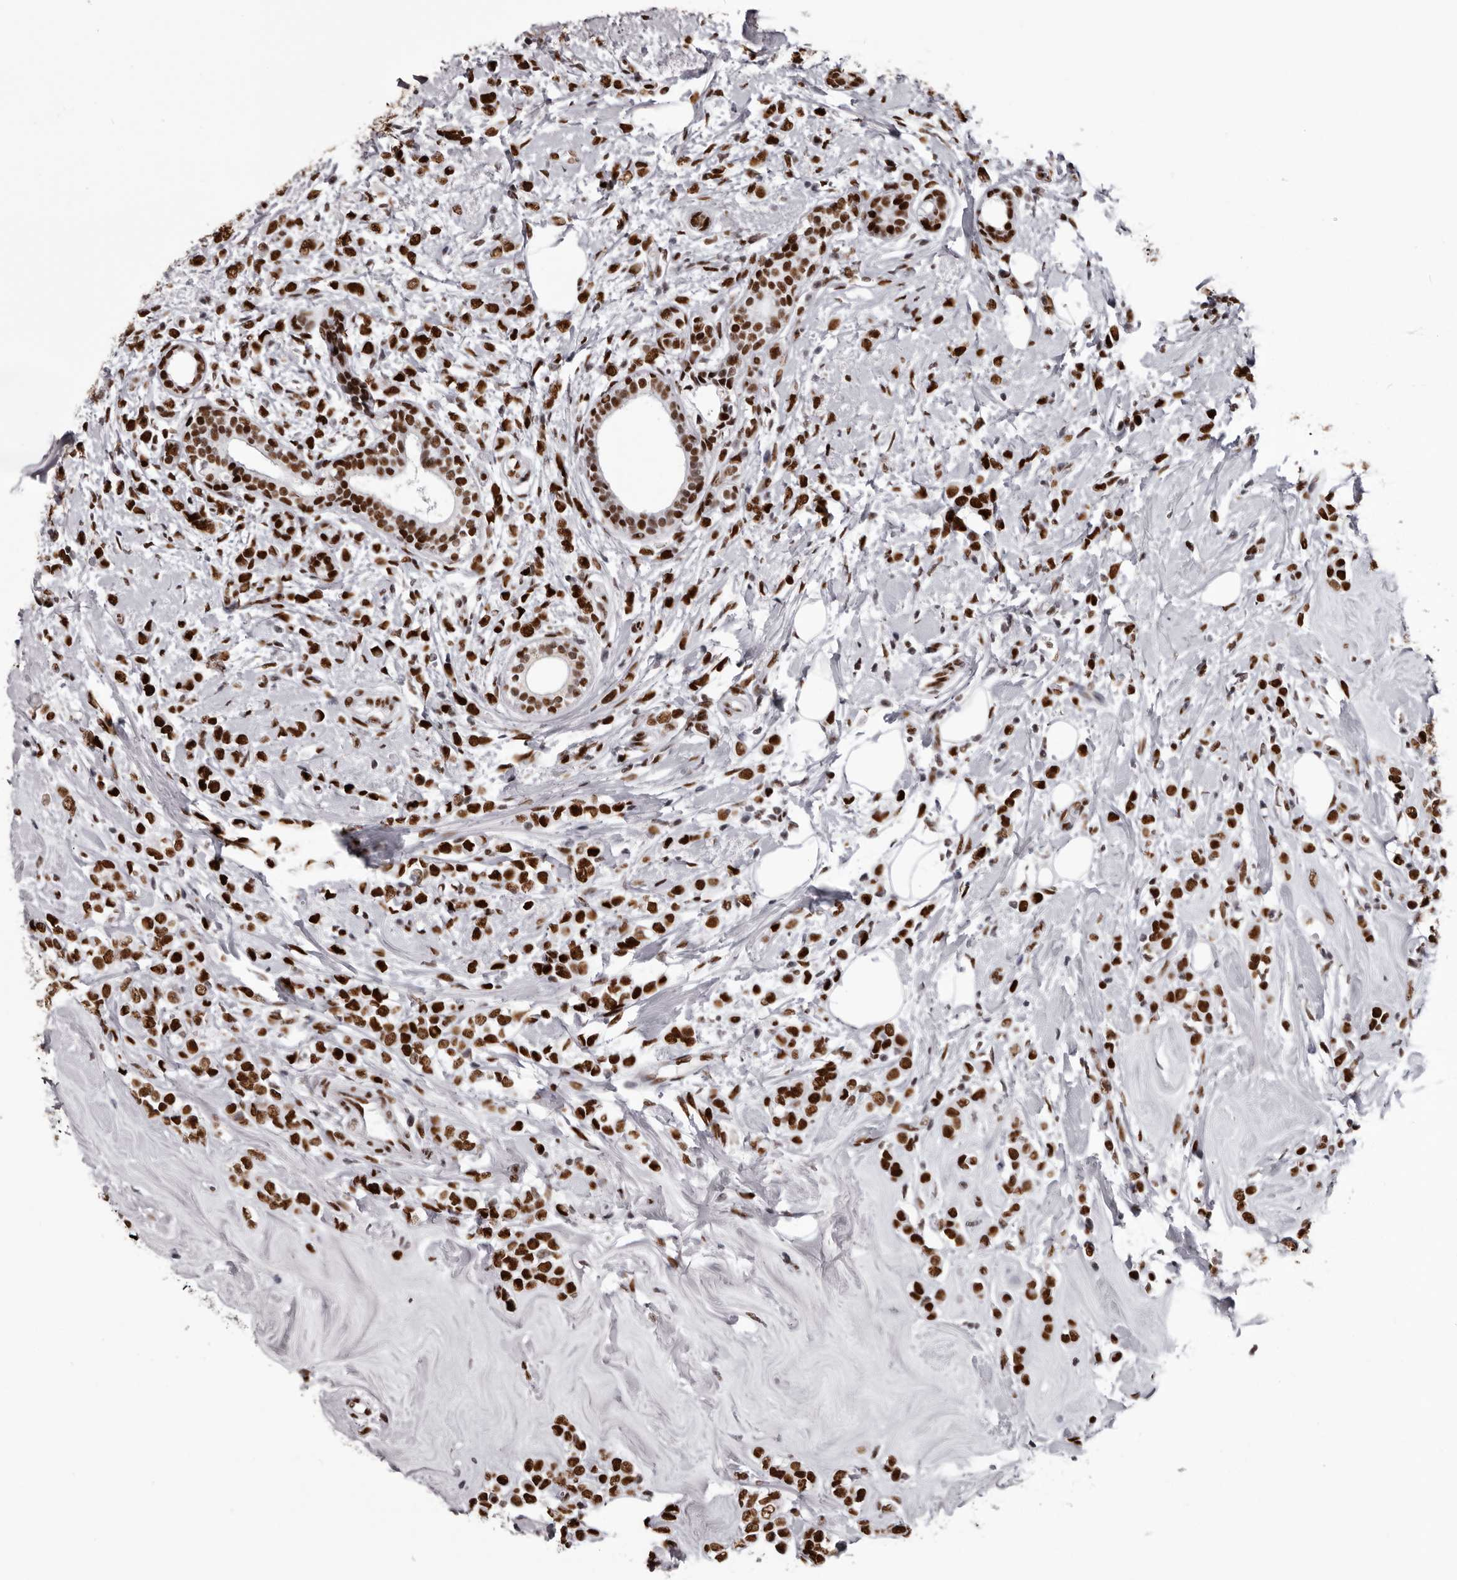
{"staining": {"intensity": "strong", "quantity": ">75%", "location": "nuclear"}, "tissue": "breast cancer", "cell_type": "Tumor cells", "image_type": "cancer", "snomed": [{"axis": "morphology", "description": "Lobular carcinoma"}, {"axis": "topography", "description": "Breast"}], "caption": "Immunohistochemical staining of lobular carcinoma (breast) displays high levels of strong nuclear expression in approximately >75% of tumor cells. (brown staining indicates protein expression, while blue staining denotes nuclei).", "gene": "NUMA1", "patient": {"sex": "female", "age": 47}}